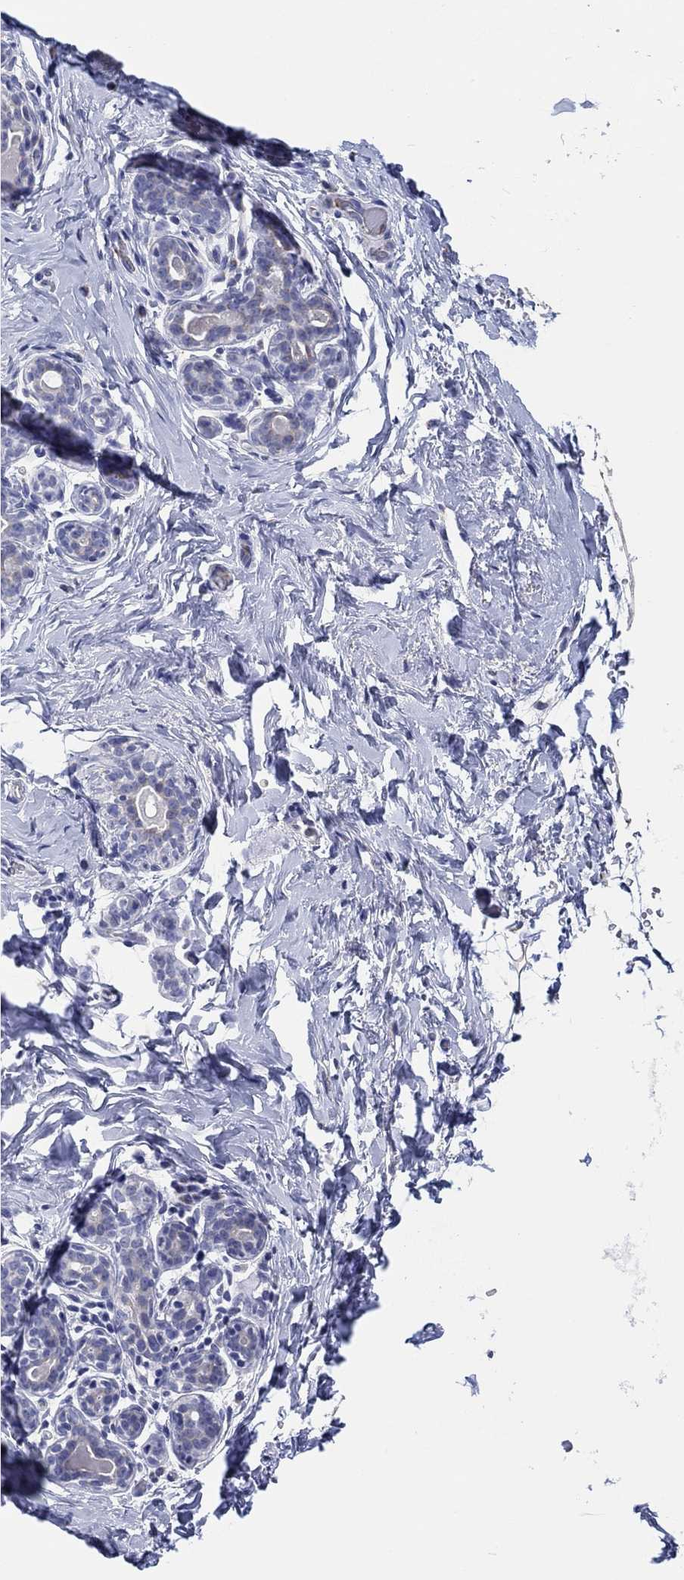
{"staining": {"intensity": "negative", "quantity": "none", "location": "none"}, "tissue": "breast", "cell_type": "Adipocytes", "image_type": "normal", "snomed": [{"axis": "morphology", "description": "Normal tissue, NOS"}, {"axis": "topography", "description": "Skin"}, {"axis": "topography", "description": "Breast"}], "caption": "A micrograph of human breast is negative for staining in adipocytes. The staining was performed using DAB (3,3'-diaminobenzidine) to visualize the protein expression in brown, while the nuclei were stained in blue with hematoxylin (Magnification: 20x).", "gene": "LRRC4C", "patient": {"sex": "female", "age": 43}}